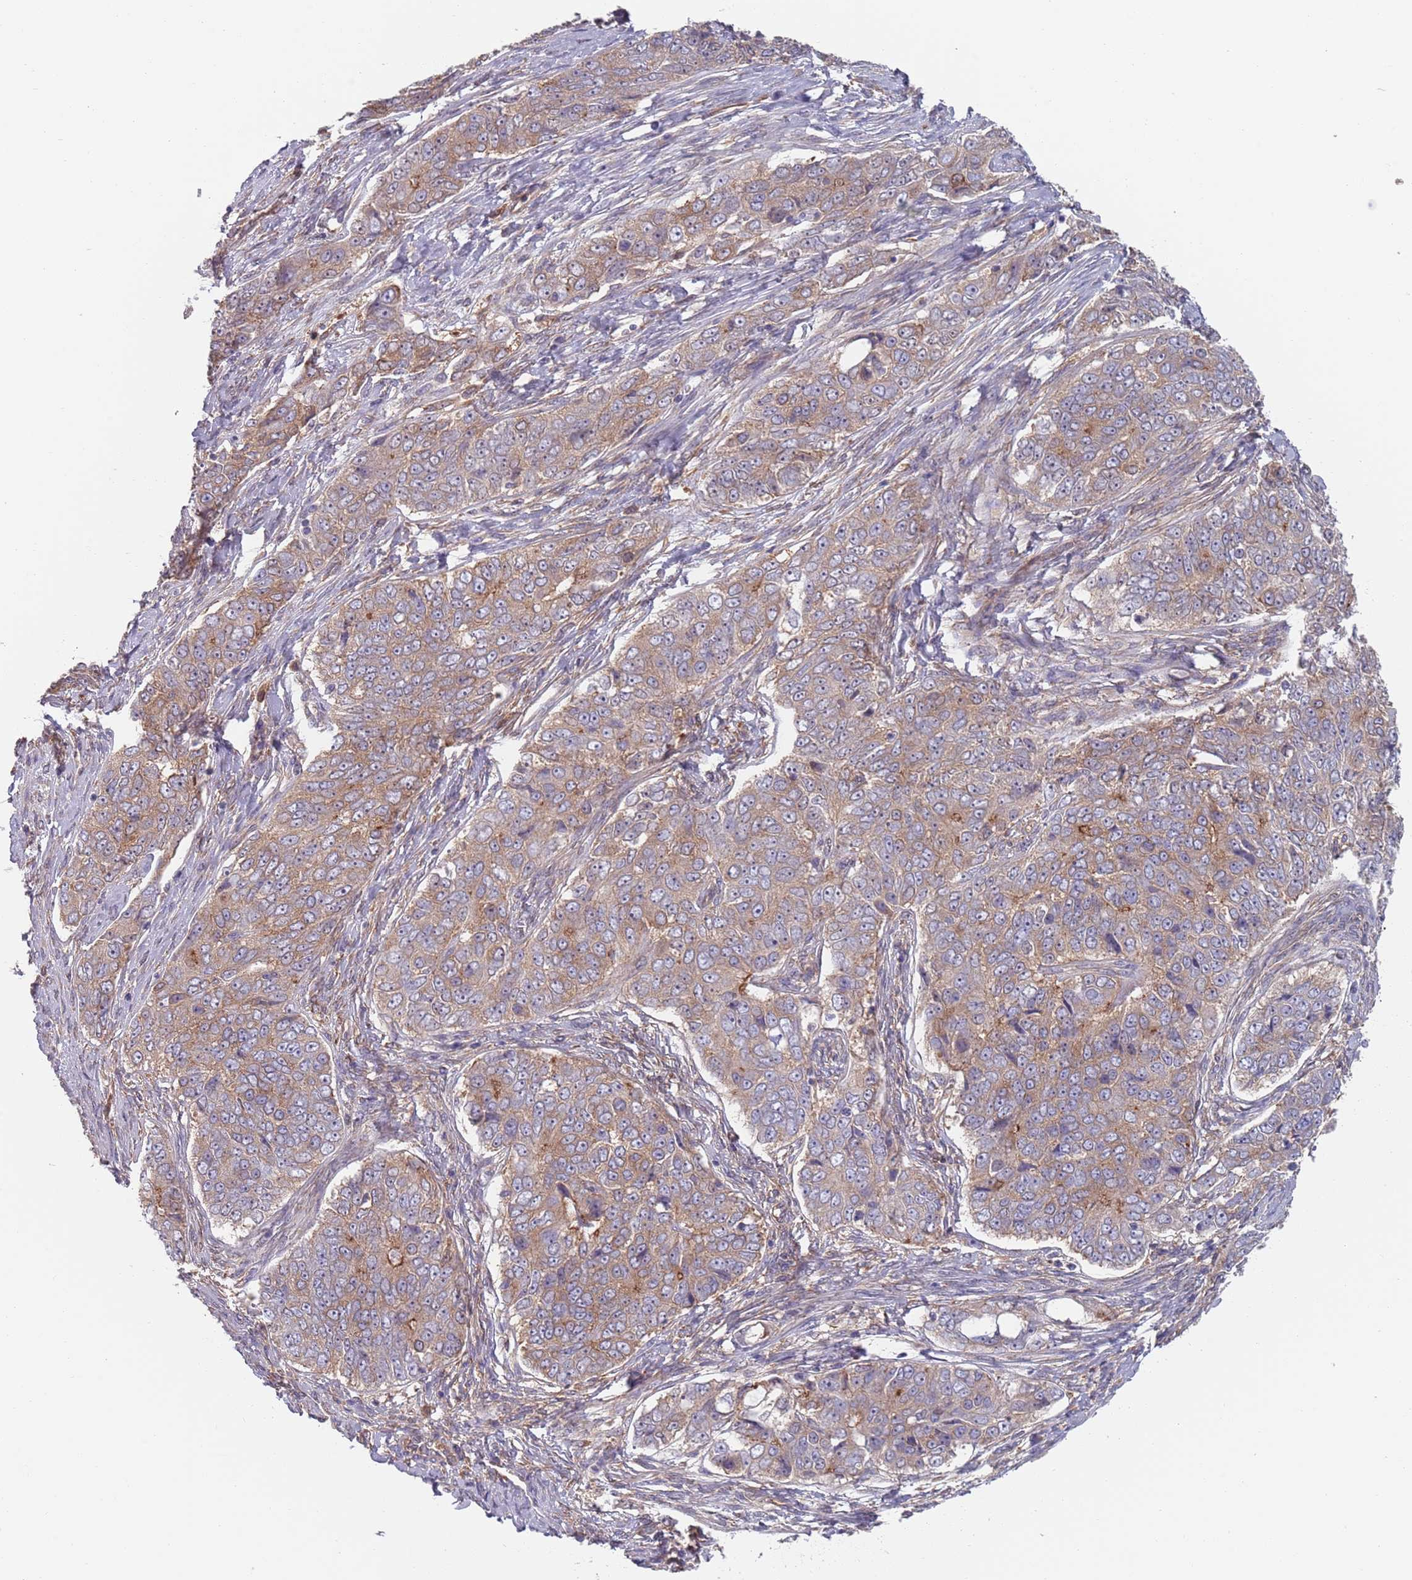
{"staining": {"intensity": "moderate", "quantity": ">75%", "location": "cytoplasmic/membranous"}, "tissue": "ovarian cancer", "cell_type": "Tumor cells", "image_type": "cancer", "snomed": [{"axis": "morphology", "description": "Carcinoma, endometroid"}, {"axis": "topography", "description": "Ovary"}], "caption": "Immunohistochemistry of human endometroid carcinoma (ovarian) shows medium levels of moderate cytoplasmic/membranous positivity in about >75% of tumor cells. The staining is performed using DAB (3,3'-diaminobenzidine) brown chromogen to label protein expression. The nuclei are counter-stained blue using hematoxylin.", "gene": "APPL2", "patient": {"sex": "female", "age": 51}}